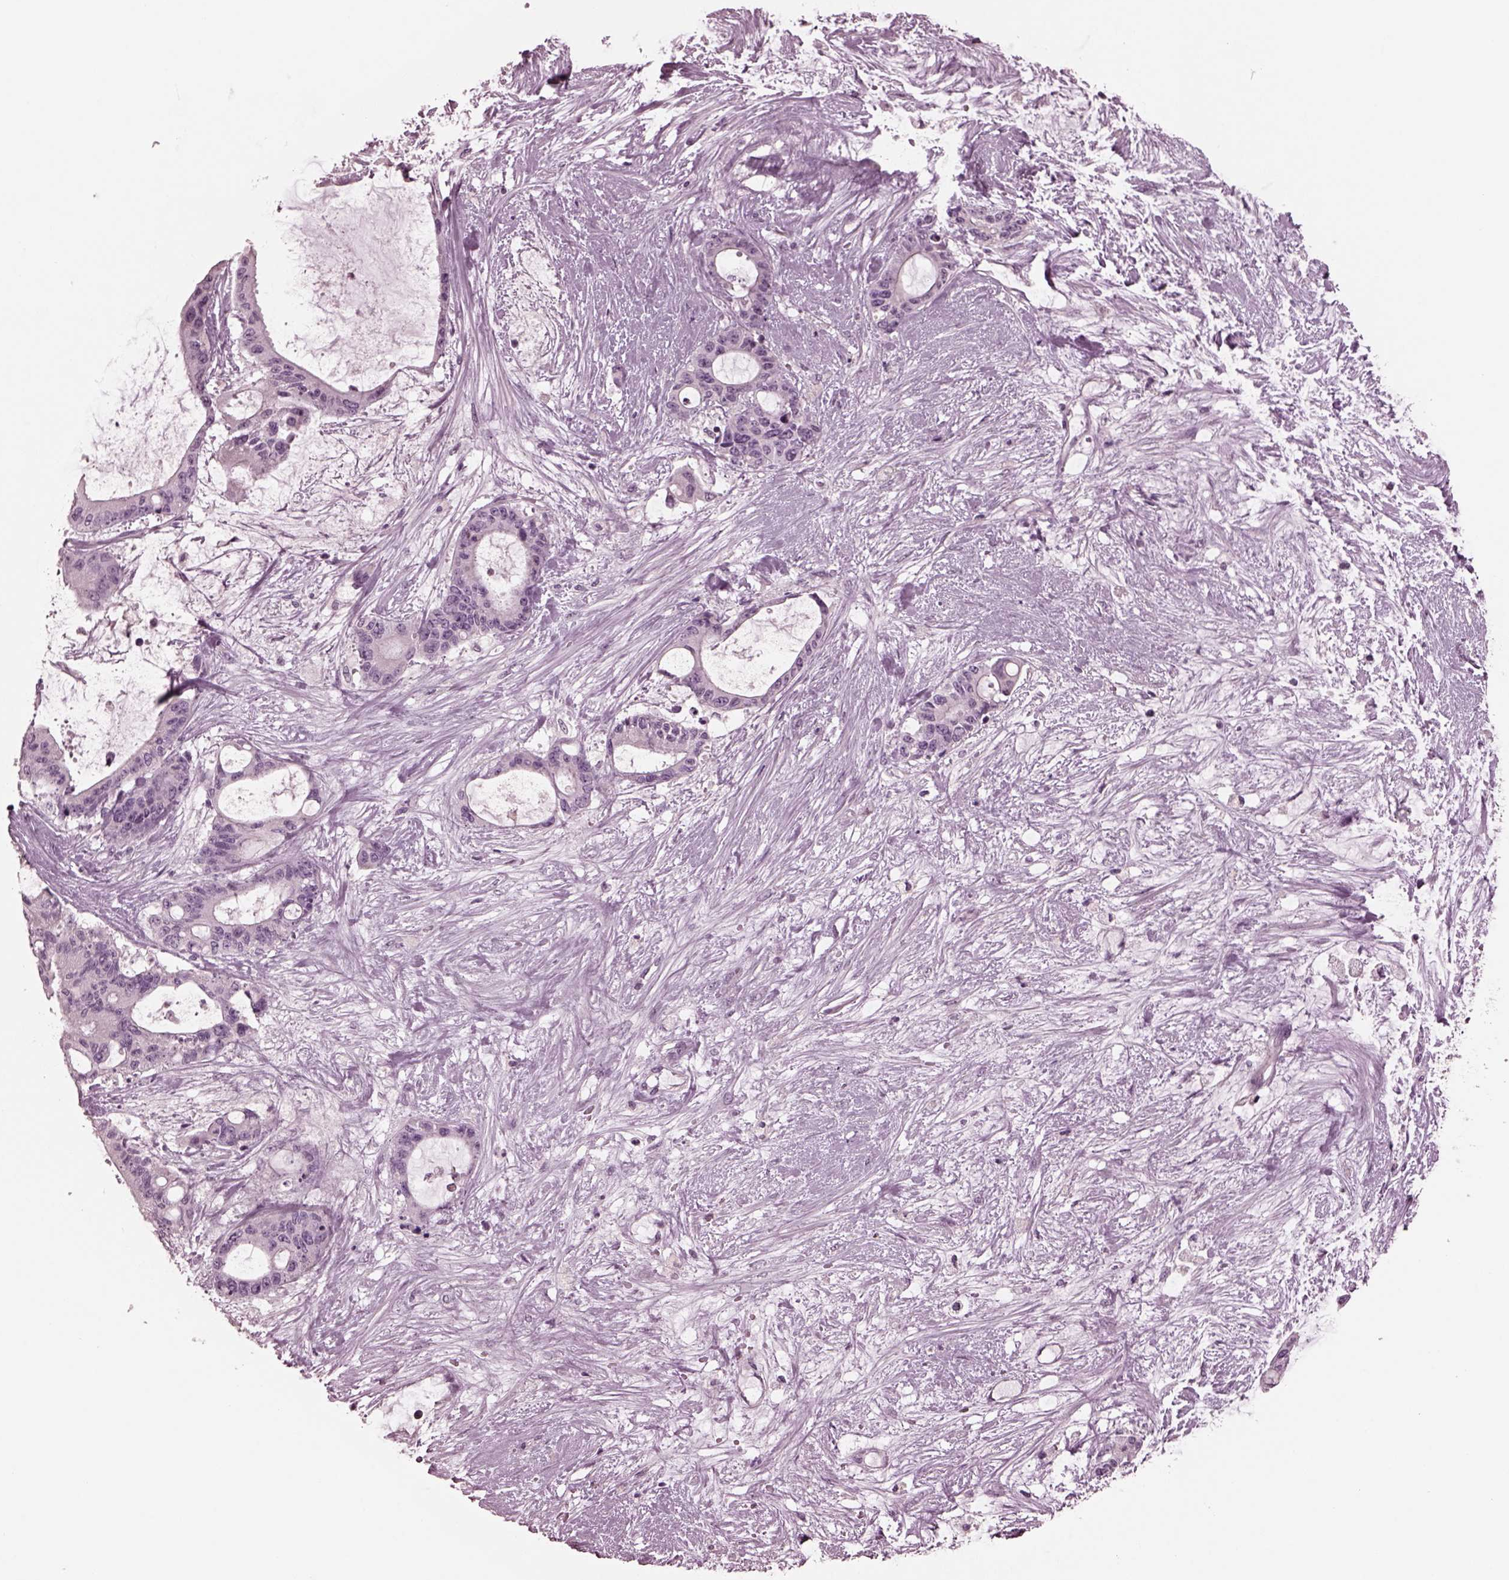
{"staining": {"intensity": "negative", "quantity": "none", "location": "none"}, "tissue": "liver cancer", "cell_type": "Tumor cells", "image_type": "cancer", "snomed": [{"axis": "morphology", "description": "Normal tissue, NOS"}, {"axis": "morphology", "description": "Cholangiocarcinoma"}, {"axis": "topography", "description": "Liver"}, {"axis": "topography", "description": "Peripheral nerve tissue"}], "caption": "Immunohistochemistry (IHC) micrograph of neoplastic tissue: liver cancer stained with DAB (3,3'-diaminobenzidine) reveals no significant protein expression in tumor cells.", "gene": "MIB2", "patient": {"sex": "female", "age": 73}}